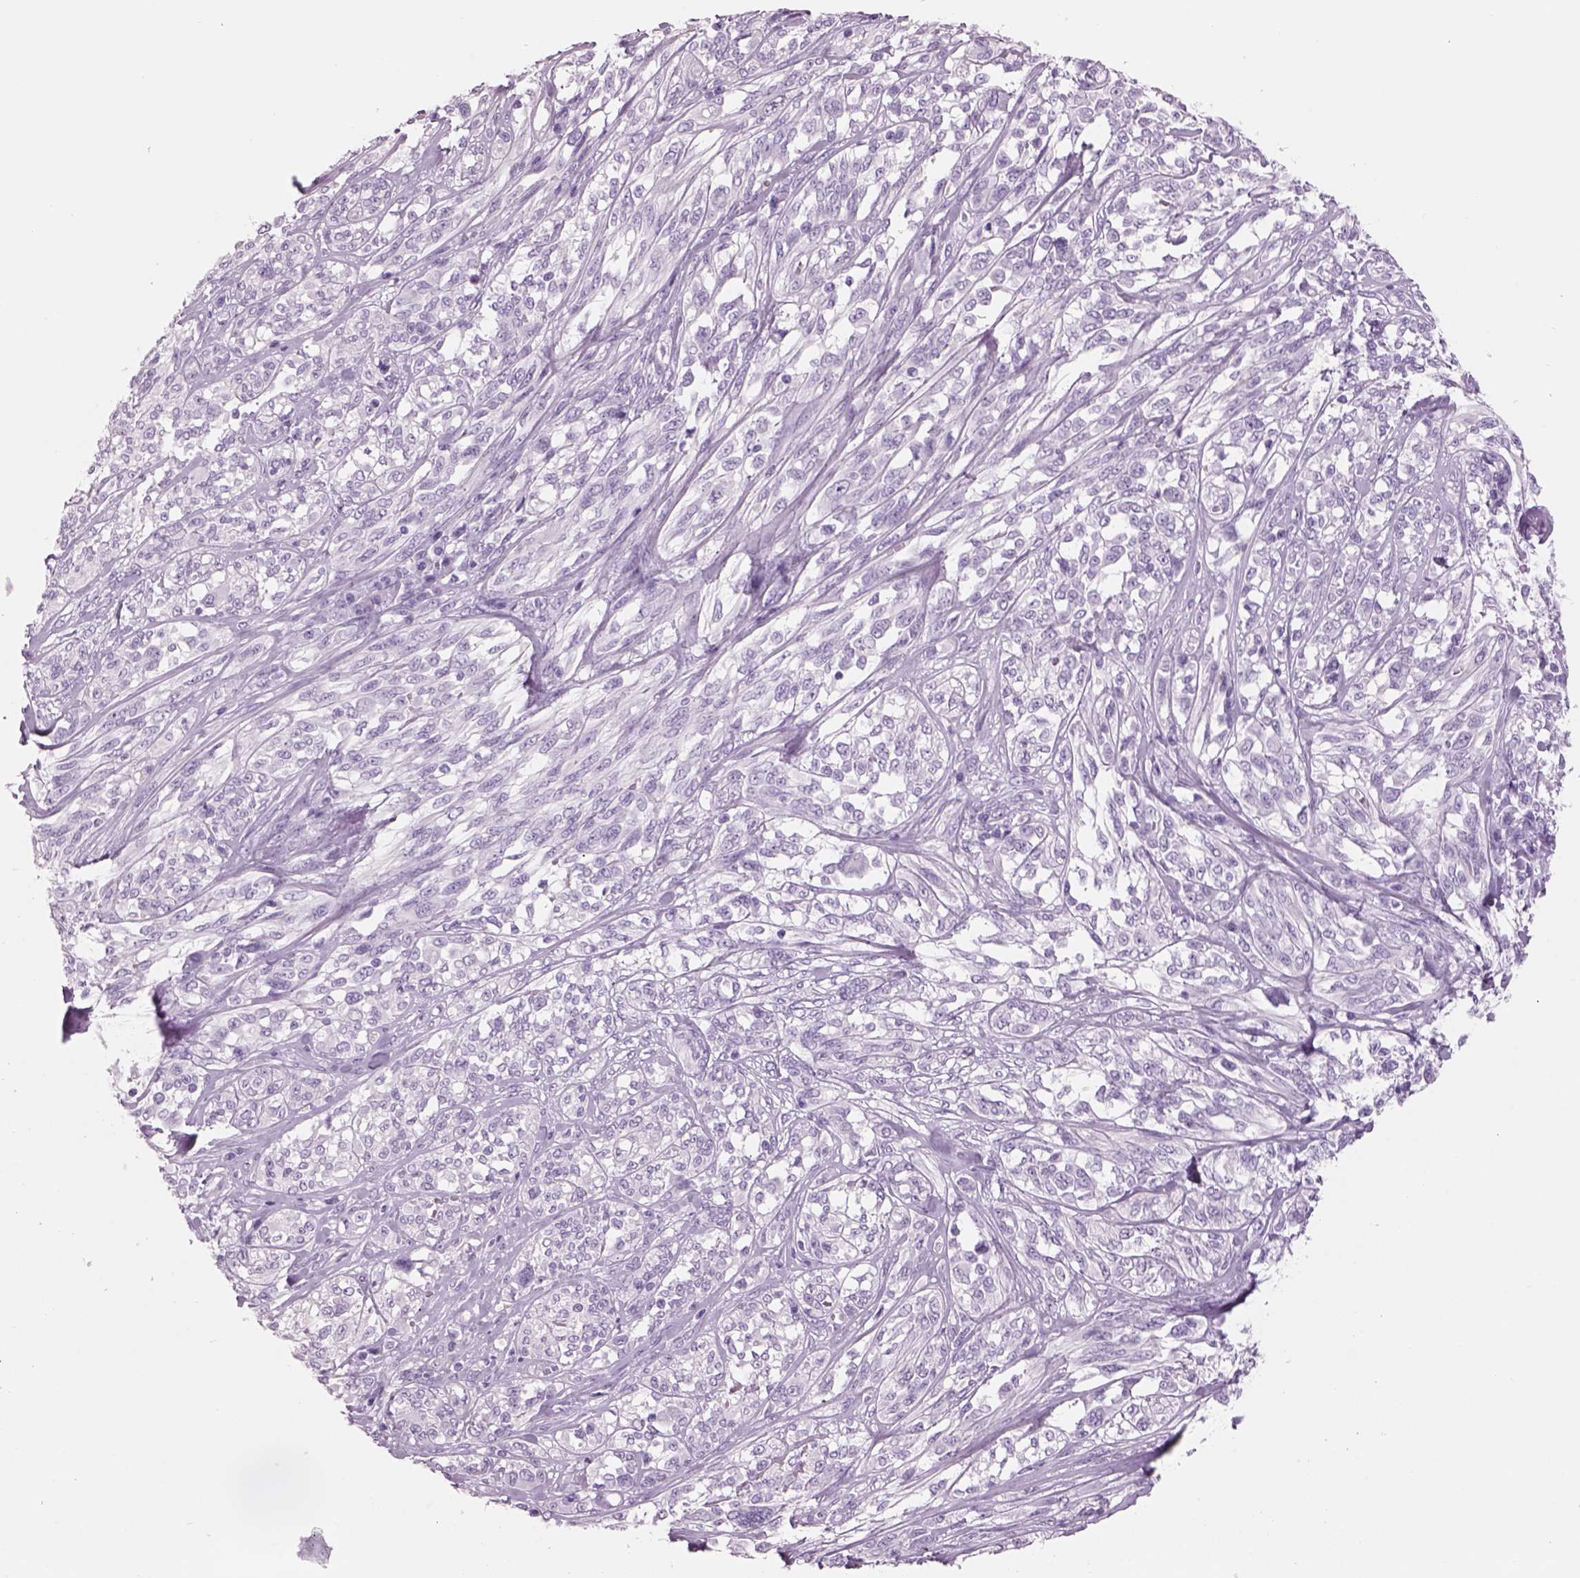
{"staining": {"intensity": "negative", "quantity": "none", "location": "none"}, "tissue": "melanoma", "cell_type": "Tumor cells", "image_type": "cancer", "snomed": [{"axis": "morphology", "description": "Malignant melanoma, NOS"}, {"axis": "topography", "description": "Skin"}], "caption": "A histopathology image of human malignant melanoma is negative for staining in tumor cells. The staining was performed using DAB to visualize the protein expression in brown, while the nuclei were stained in blue with hematoxylin (Magnification: 20x).", "gene": "RHO", "patient": {"sex": "female", "age": 91}}